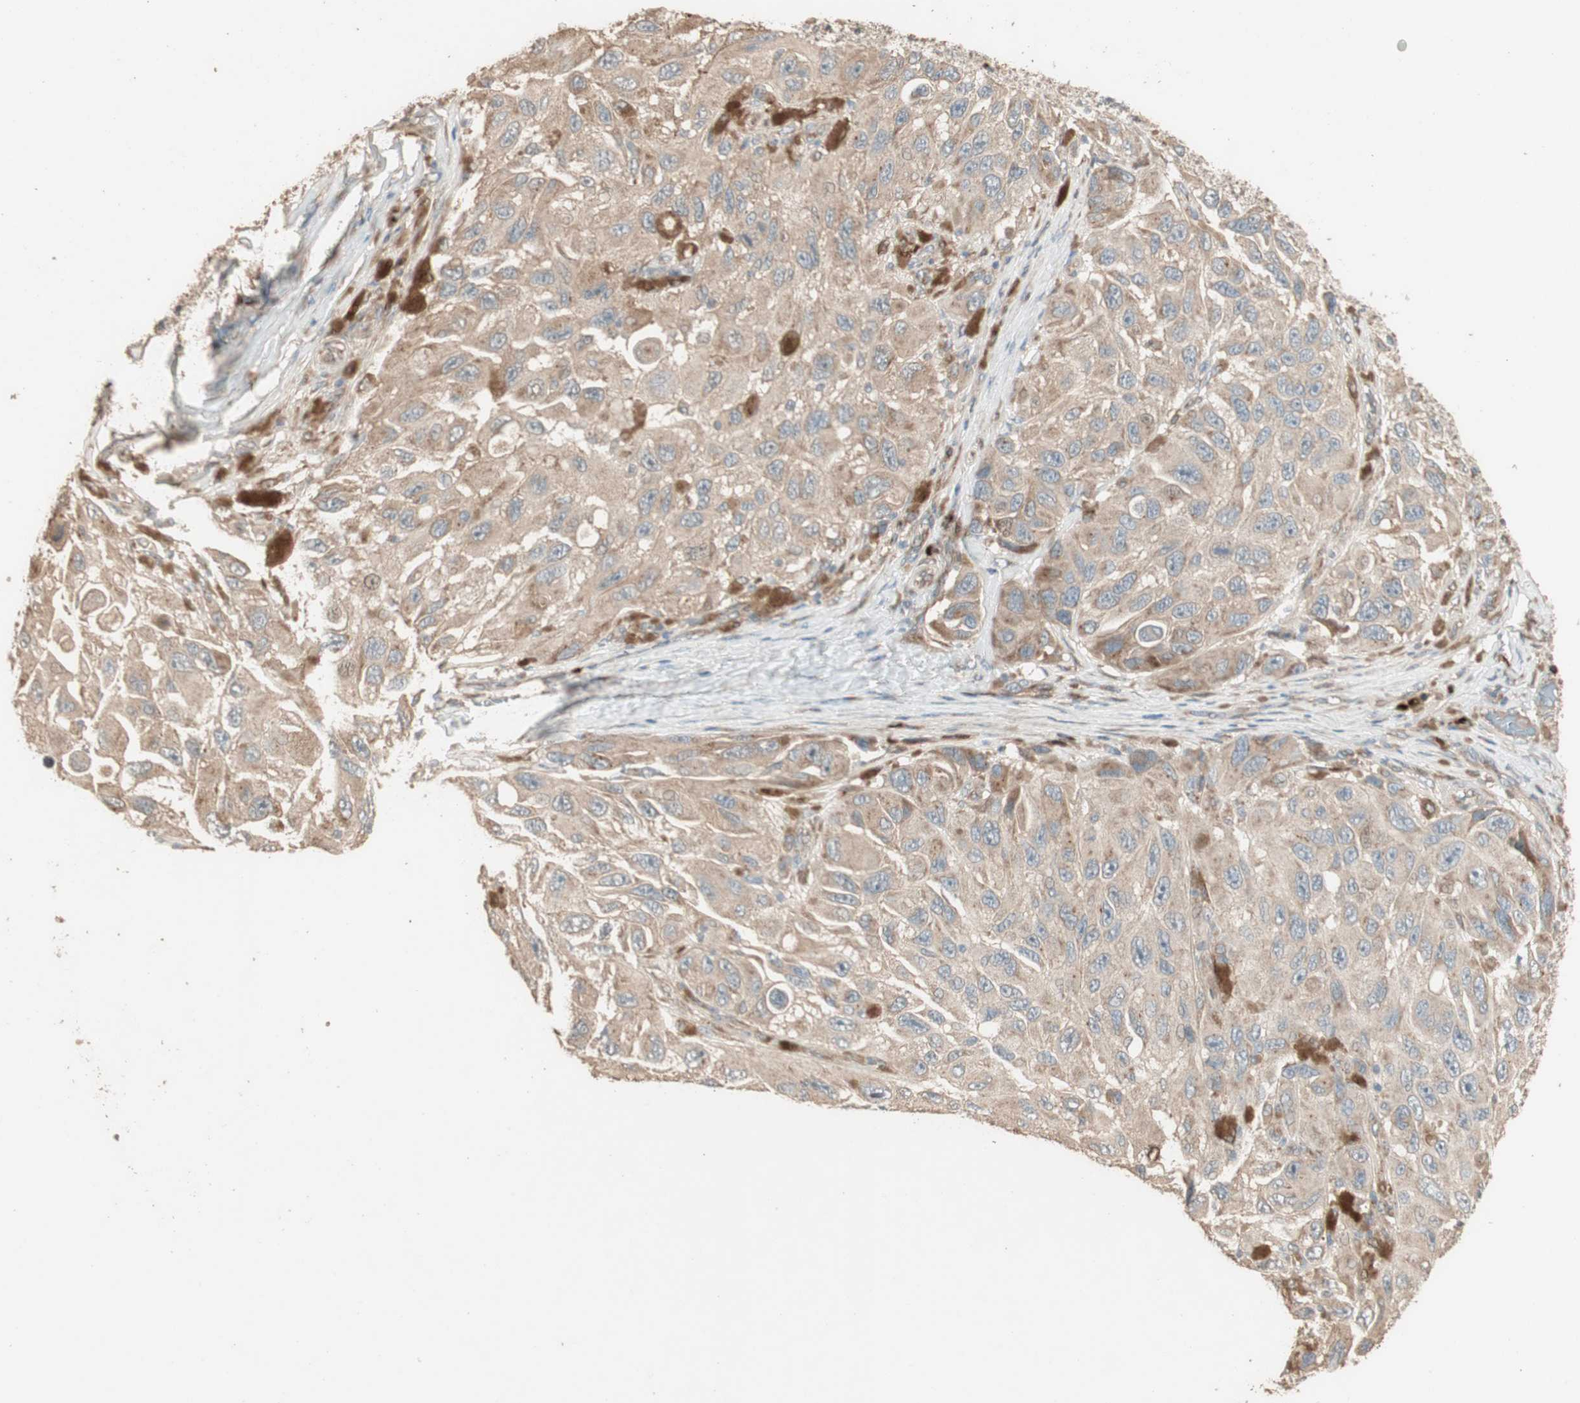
{"staining": {"intensity": "moderate", "quantity": ">75%", "location": "cytoplasmic/membranous"}, "tissue": "melanoma", "cell_type": "Tumor cells", "image_type": "cancer", "snomed": [{"axis": "morphology", "description": "Malignant melanoma, NOS"}, {"axis": "topography", "description": "Skin"}], "caption": "Malignant melanoma stained with DAB IHC exhibits medium levels of moderate cytoplasmic/membranous staining in approximately >75% of tumor cells.", "gene": "RARRES1", "patient": {"sex": "female", "age": 73}}